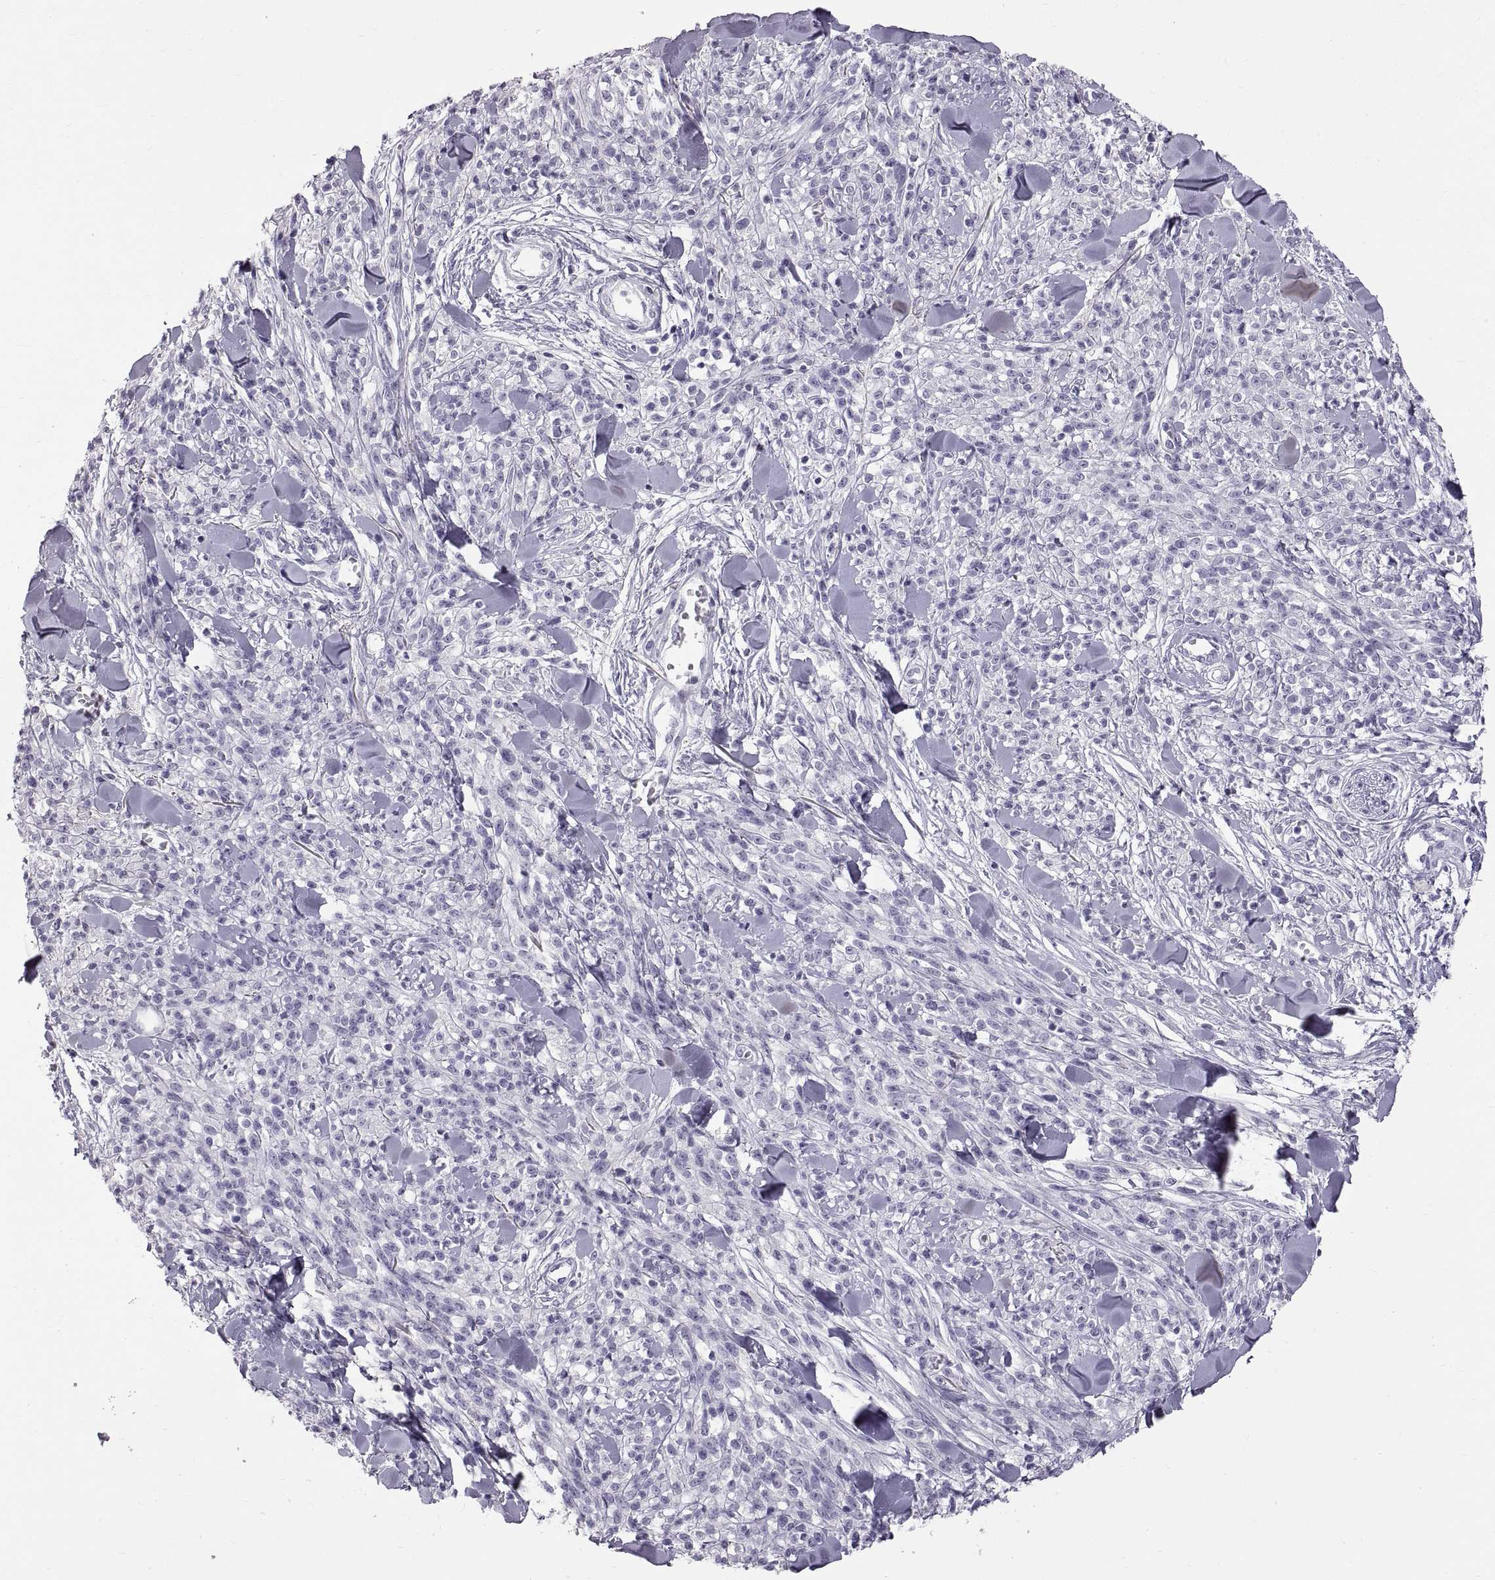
{"staining": {"intensity": "negative", "quantity": "none", "location": "none"}, "tissue": "melanoma", "cell_type": "Tumor cells", "image_type": "cancer", "snomed": [{"axis": "morphology", "description": "Malignant melanoma, NOS"}, {"axis": "topography", "description": "Skin"}, {"axis": "topography", "description": "Skin of trunk"}], "caption": "This is an IHC micrograph of melanoma. There is no expression in tumor cells.", "gene": "WFDC8", "patient": {"sex": "male", "age": 74}}